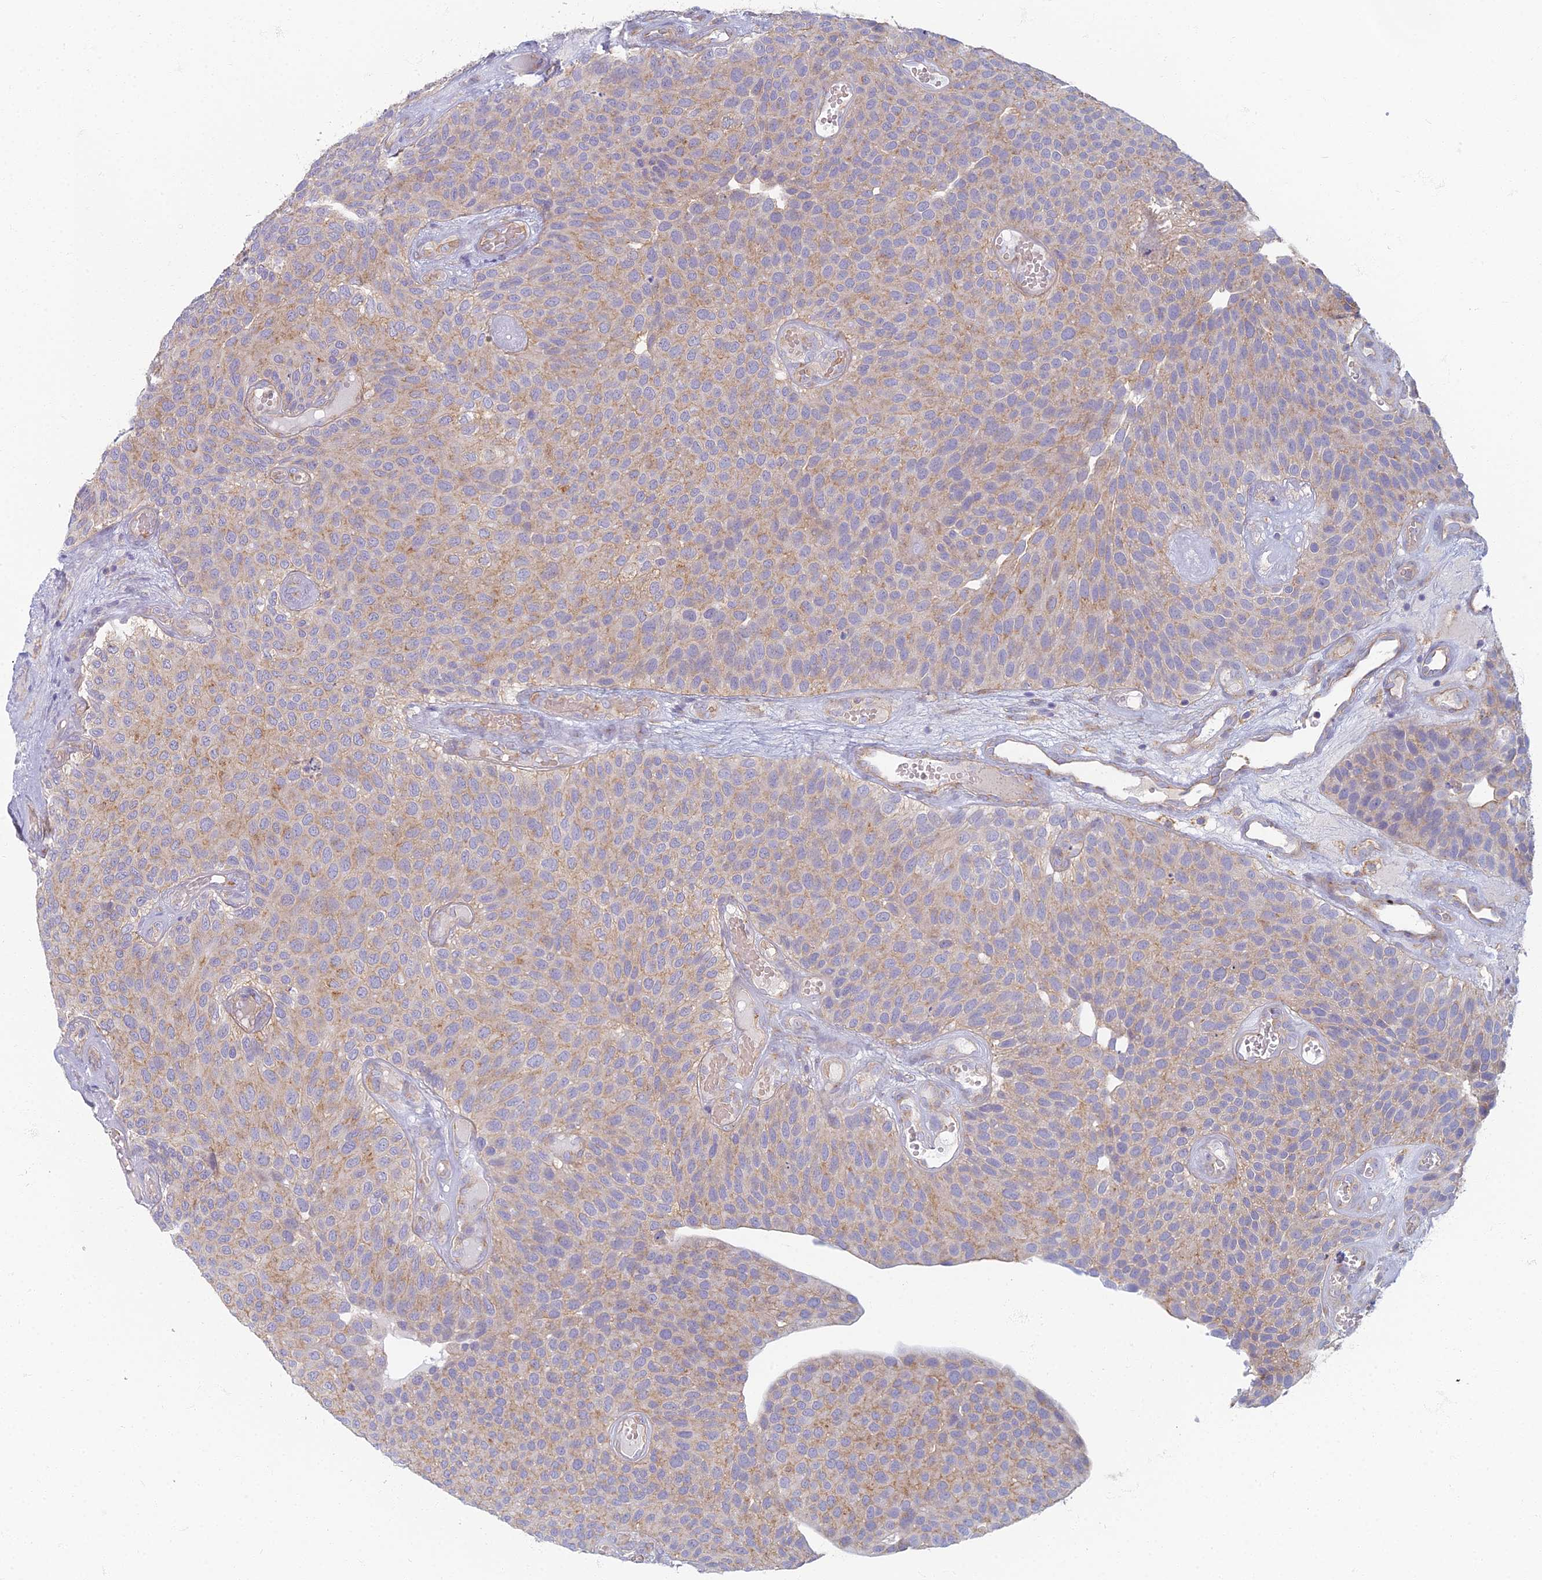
{"staining": {"intensity": "weak", "quantity": "<25%", "location": "cytoplasmic/membranous"}, "tissue": "urothelial cancer", "cell_type": "Tumor cells", "image_type": "cancer", "snomed": [{"axis": "morphology", "description": "Urothelial carcinoma, Low grade"}, {"axis": "topography", "description": "Urinary bladder"}], "caption": "The IHC photomicrograph has no significant staining in tumor cells of low-grade urothelial carcinoma tissue.", "gene": "PROX2", "patient": {"sex": "male", "age": 89}}